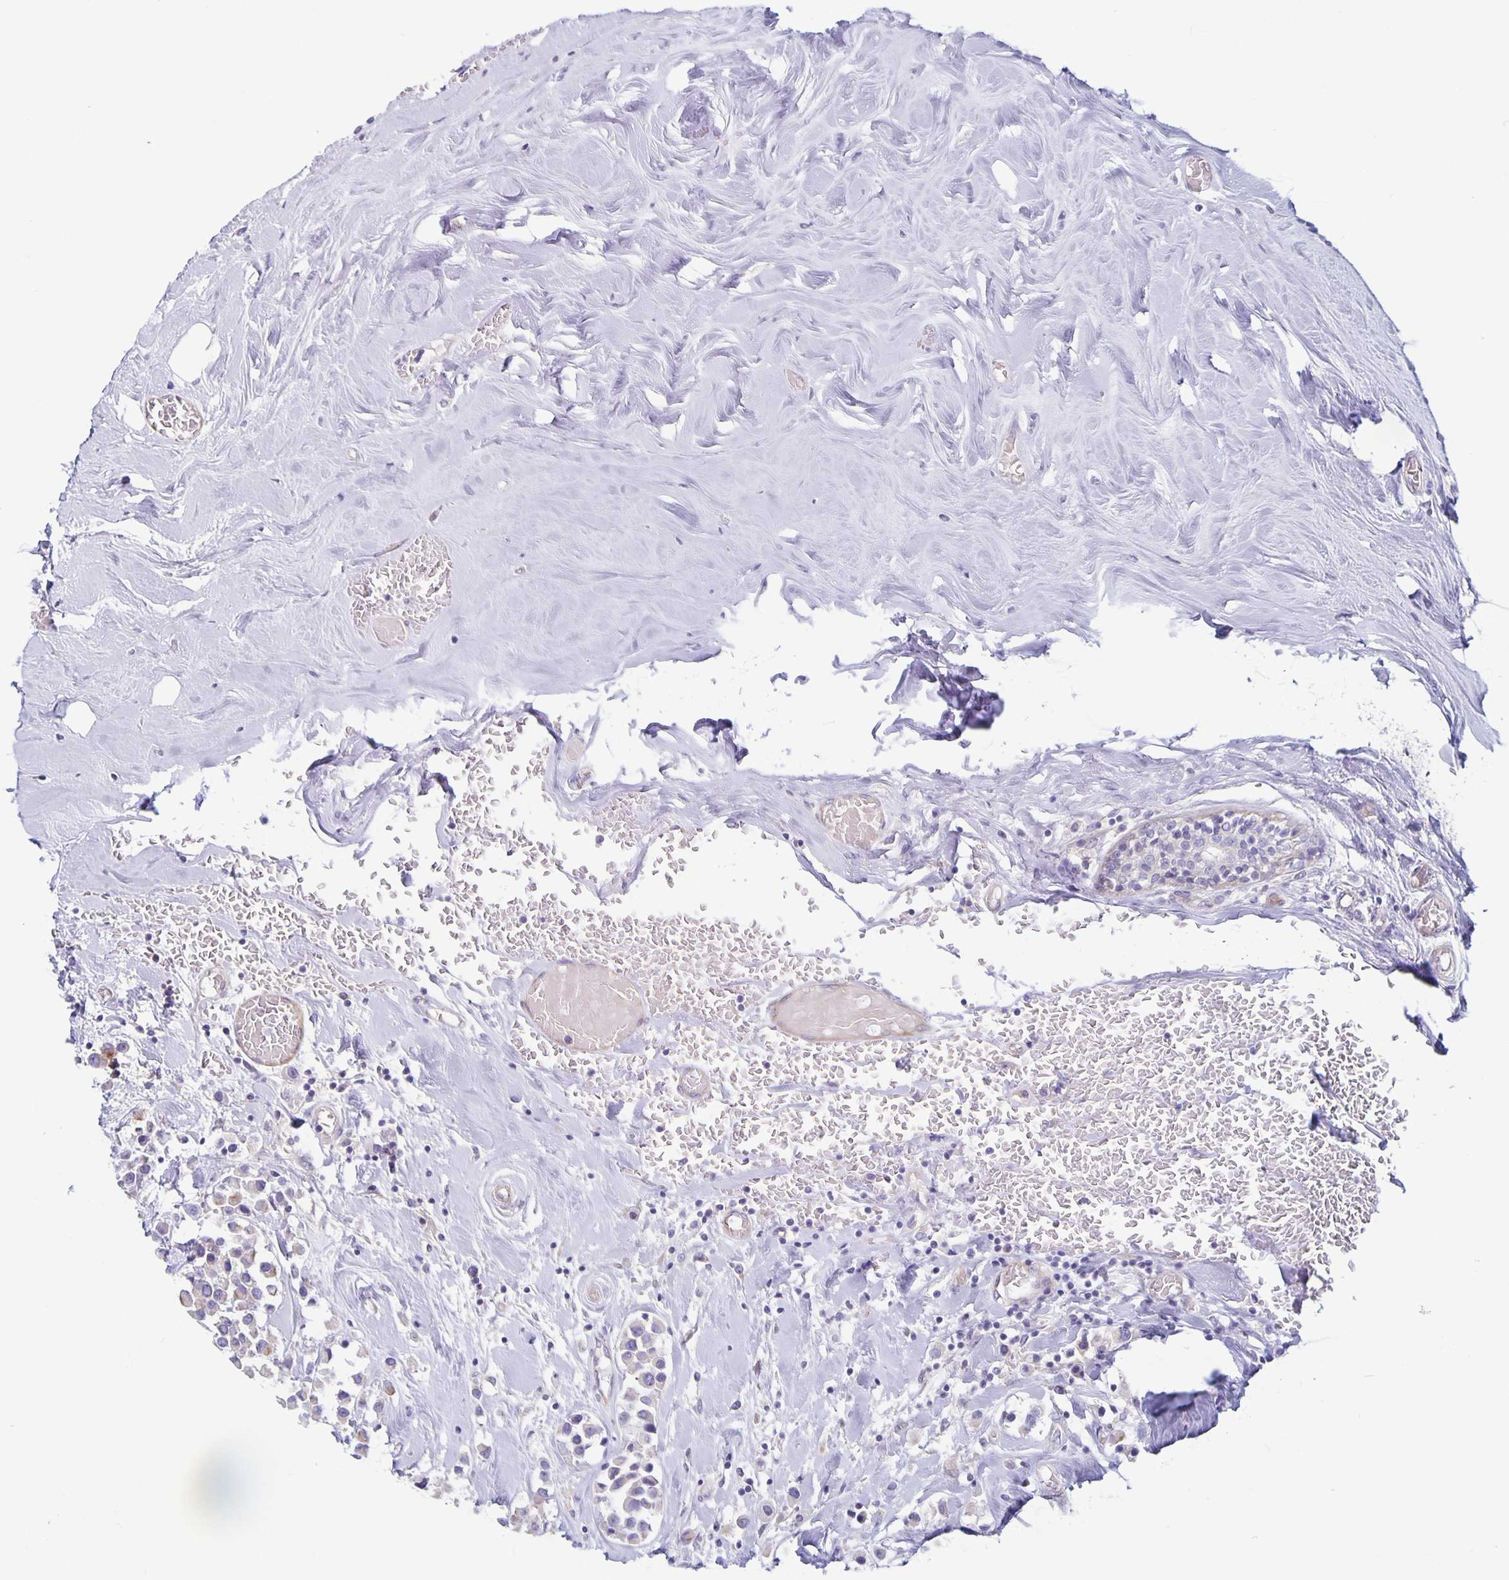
{"staining": {"intensity": "negative", "quantity": "none", "location": "none"}, "tissue": "breast cancer", "cell_type": "Tumor cells", "image_type": "cancer", "snomed": [{"axis": "morphology", "description": "Duct carcinoma"}, {"axis": "topography", "description": "Breast"}], "caption": "Immunohistochemistry of human intraductal carcinoma (breast) demonstrates no staining in tumor cells.", "gene": "PLCB3", "patient": {"sex": "female", "age": 61}}